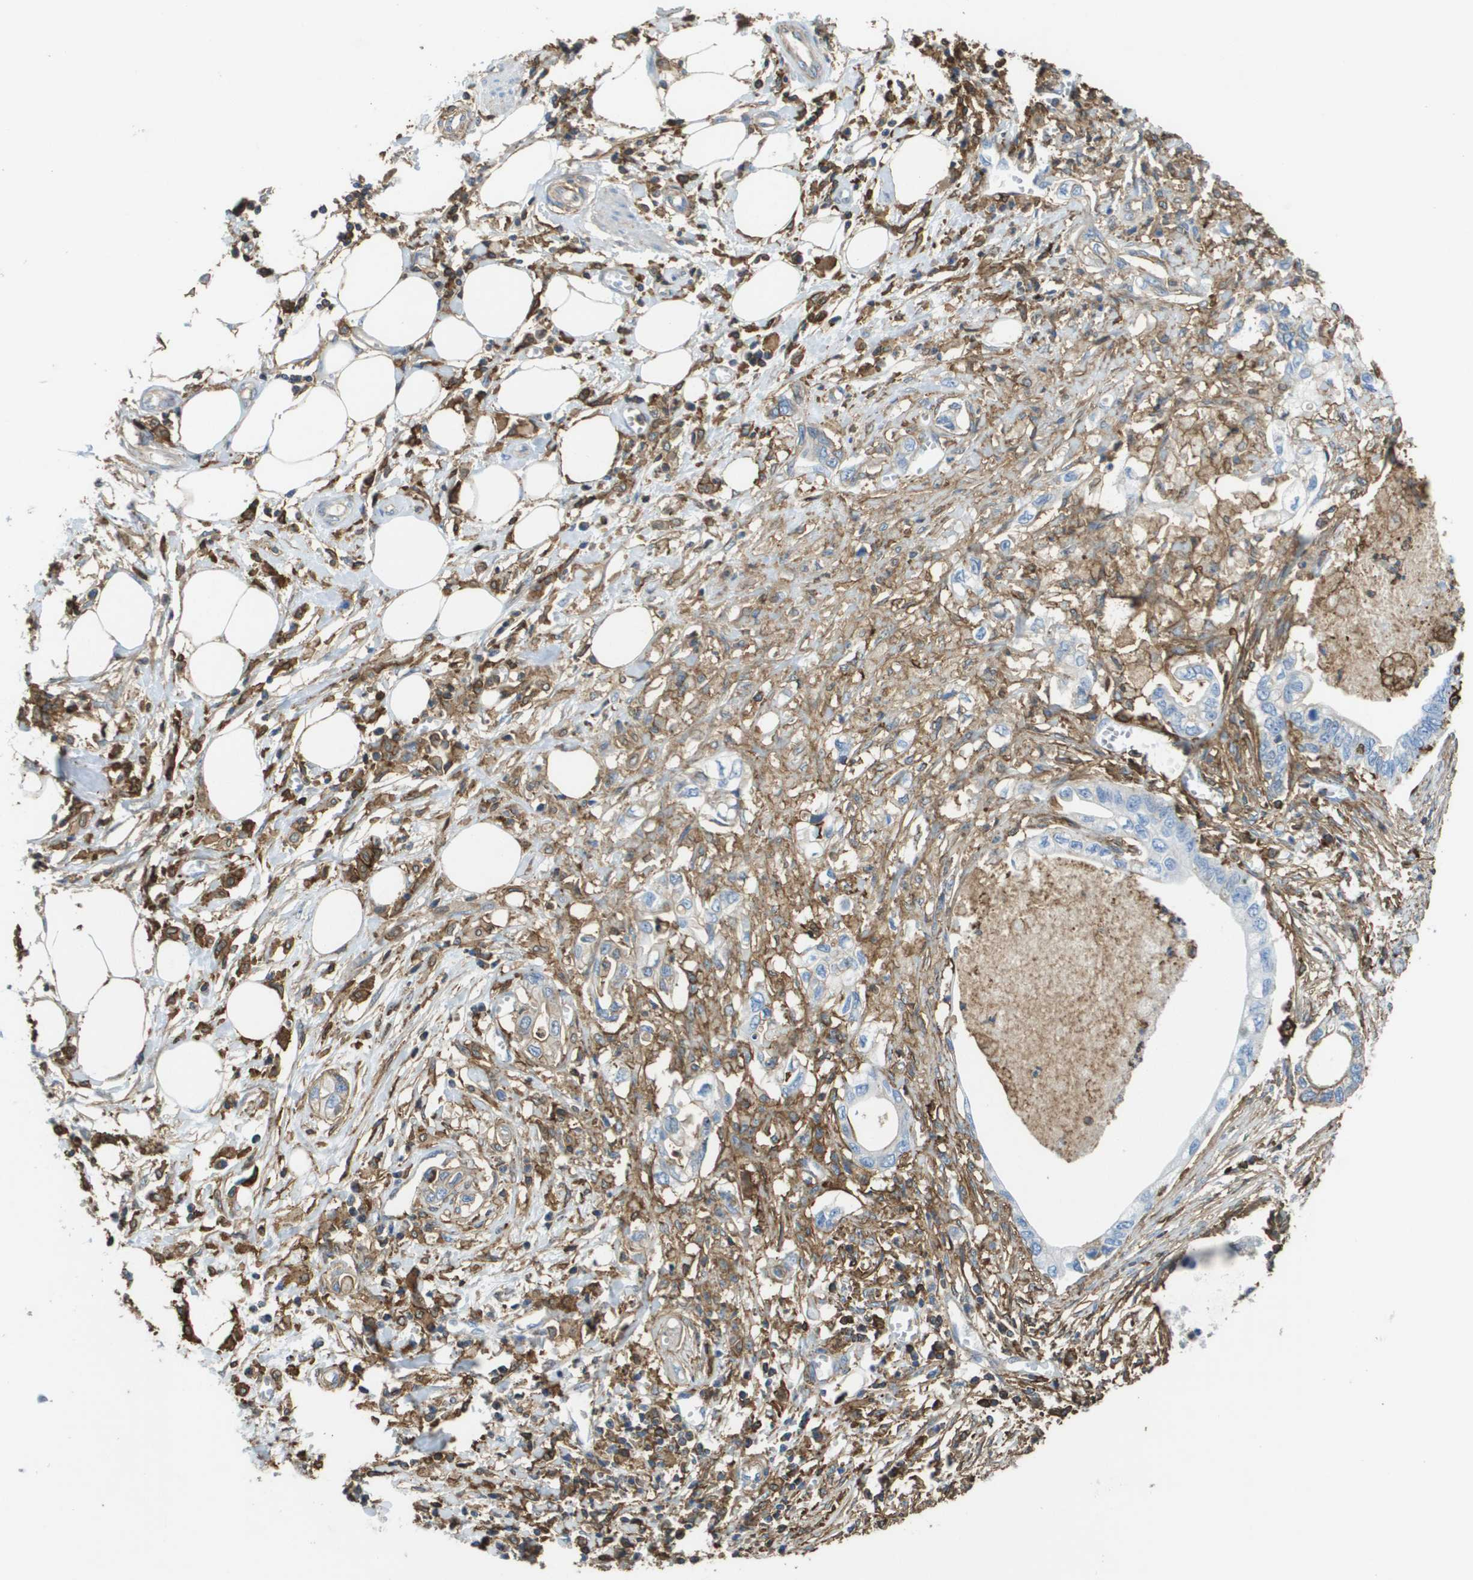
{"staining": {"intensity": "weak", "quantity": "<25%", "location": "cytoplasmic/membranous"}, "tissue": "pancreatic cancer", "cell_type": "Tumor cells", "image_type": "cancer", "snomed": [{"axis": "morphology", "description": "Adenocarcinoma, NOS"}, {"axis": "topography", "description": "Pancreas"}], "caption": "Immunohistochemistry histopathology image of human pancreatic cancer (adenocarcinoma) stained for a protein (brown), which shows no expression in tumor cells.", "gene": "PASK", "patient": {"sex": "male", "age": 56}}